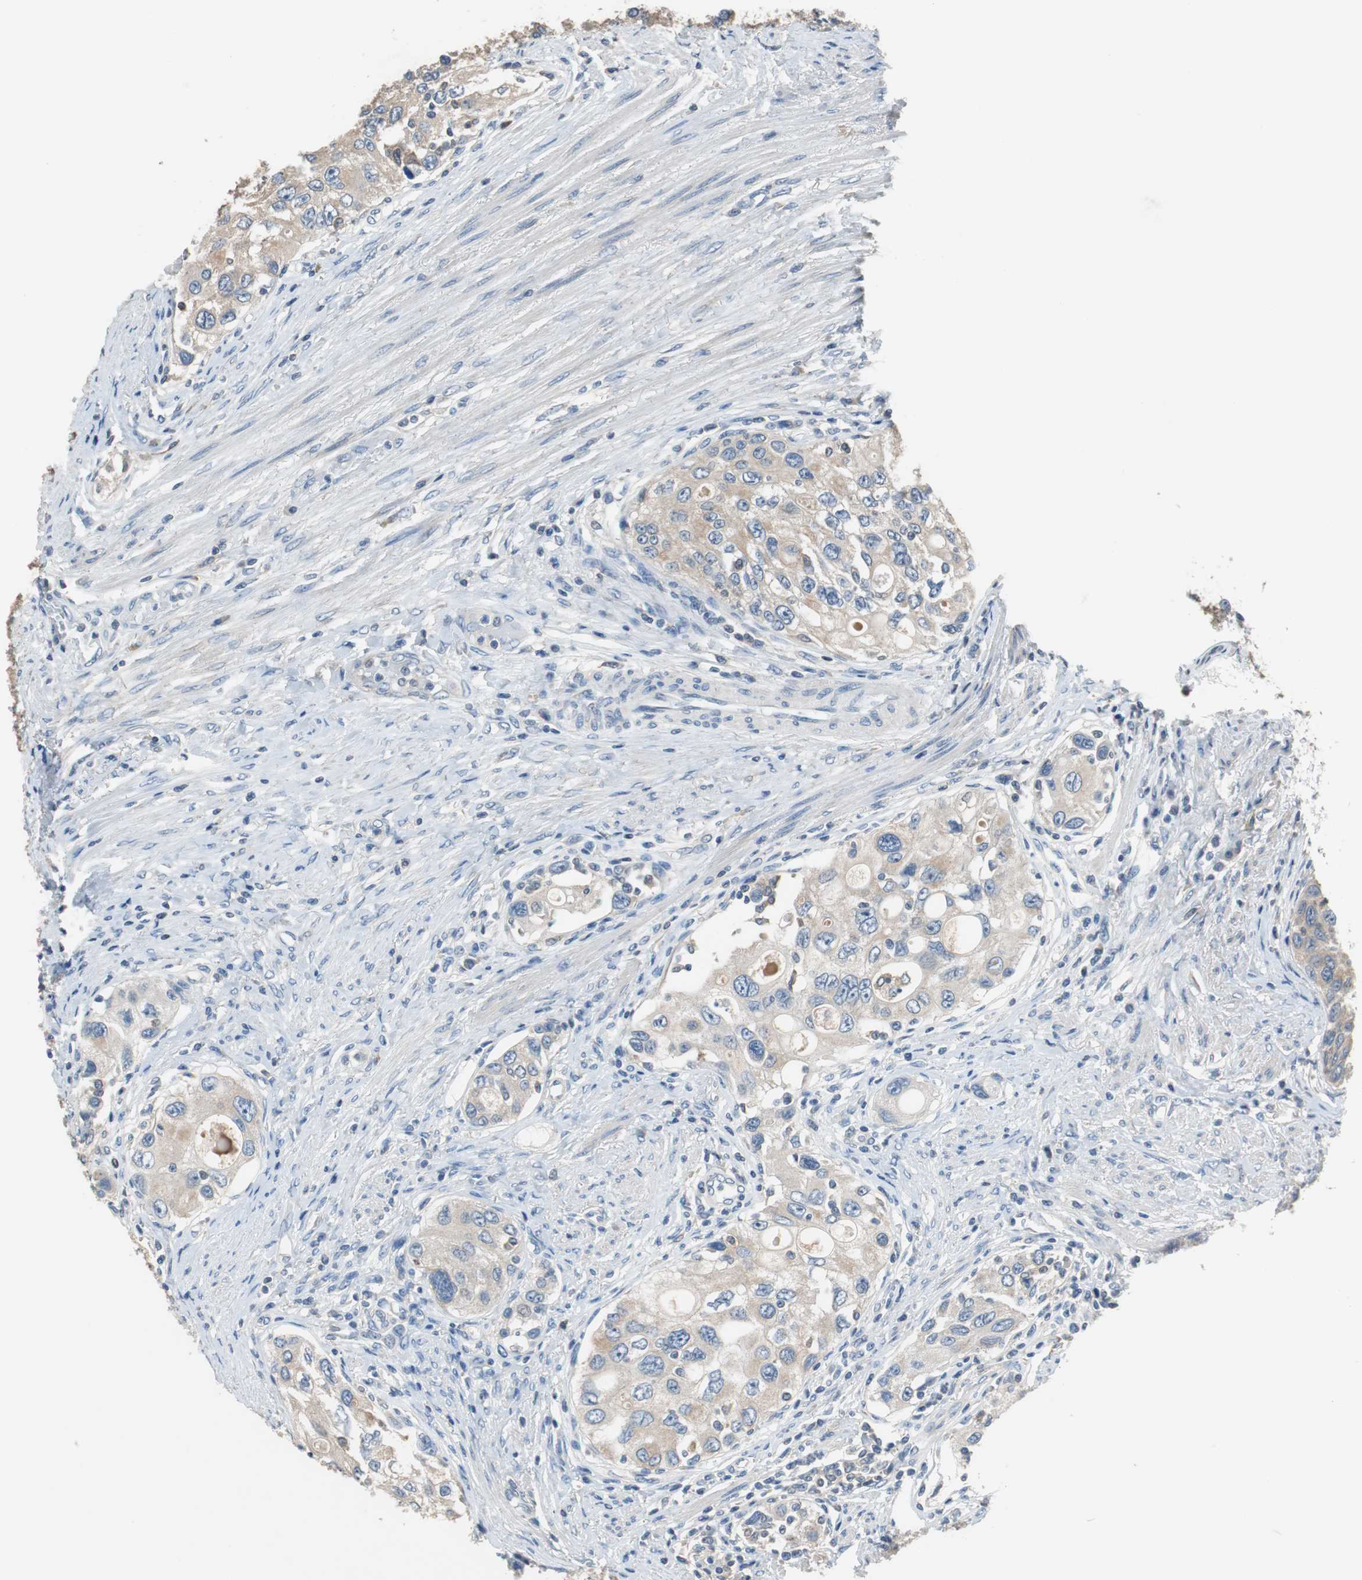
{"staining": {"intensity": "weak", "quantity": ">75%", "location": "cytoplasmic/membranous"}, "tissue": "urothelial cancer", "cell_type": "Tumor cells", "image_type": "cancer", "snomed": [{"axis": "morphology", "description": "Urothelial carcinoma, High grade"}, {"axis": "topography", "description": "Urinary bladder"}], "caption": "Urothelial cancer was stained to show a protein in brown. There is low levels of weak cytoplasmic/membranous positivity in about >75% of tumor cells.", "gene": "PRKCA", "patient": {"sex": "female", "age": 56}}